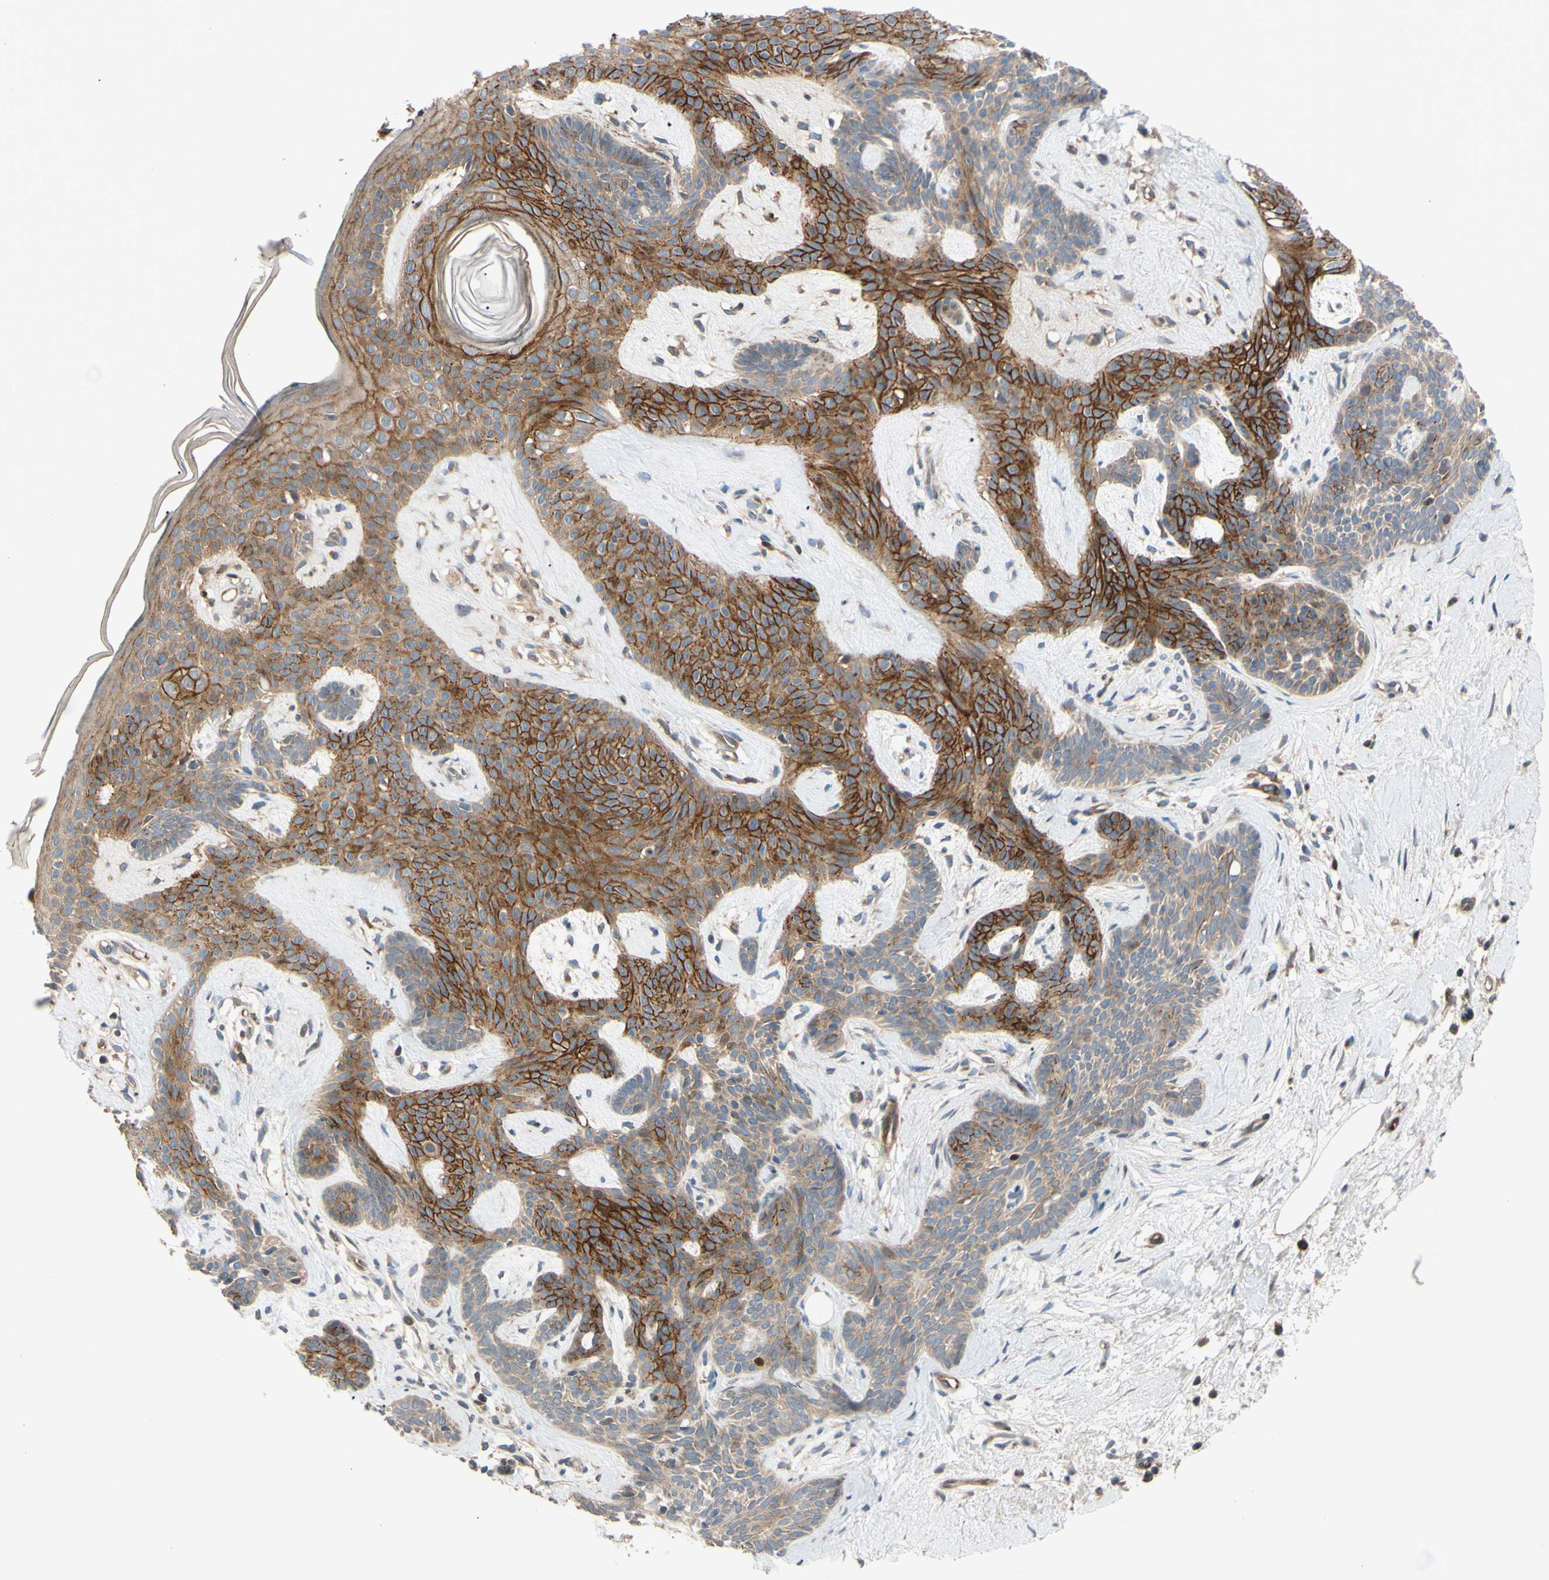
{"staining": {"intensity": "moderate", "quantity": "25%-75%", "location": "cytoplasmic/membranous"}, "tissue": "skin cancer", "cell_type": "Tumor cells", "image_type": "cancer", "snomed": [{"axis": "morphology", "description": "Developmental malformation"}, {"axis": "morphology", "description": "Basal cell carcinoma"}, {"axis": "topography", "description": "Skin"}], "caption": "Human skin basal cell carcinoma stained with a protein marker reveals moderate staining in tumor cells.", "gene": "SPTLC1", "patient": {"sex": "female", "age": 62}}